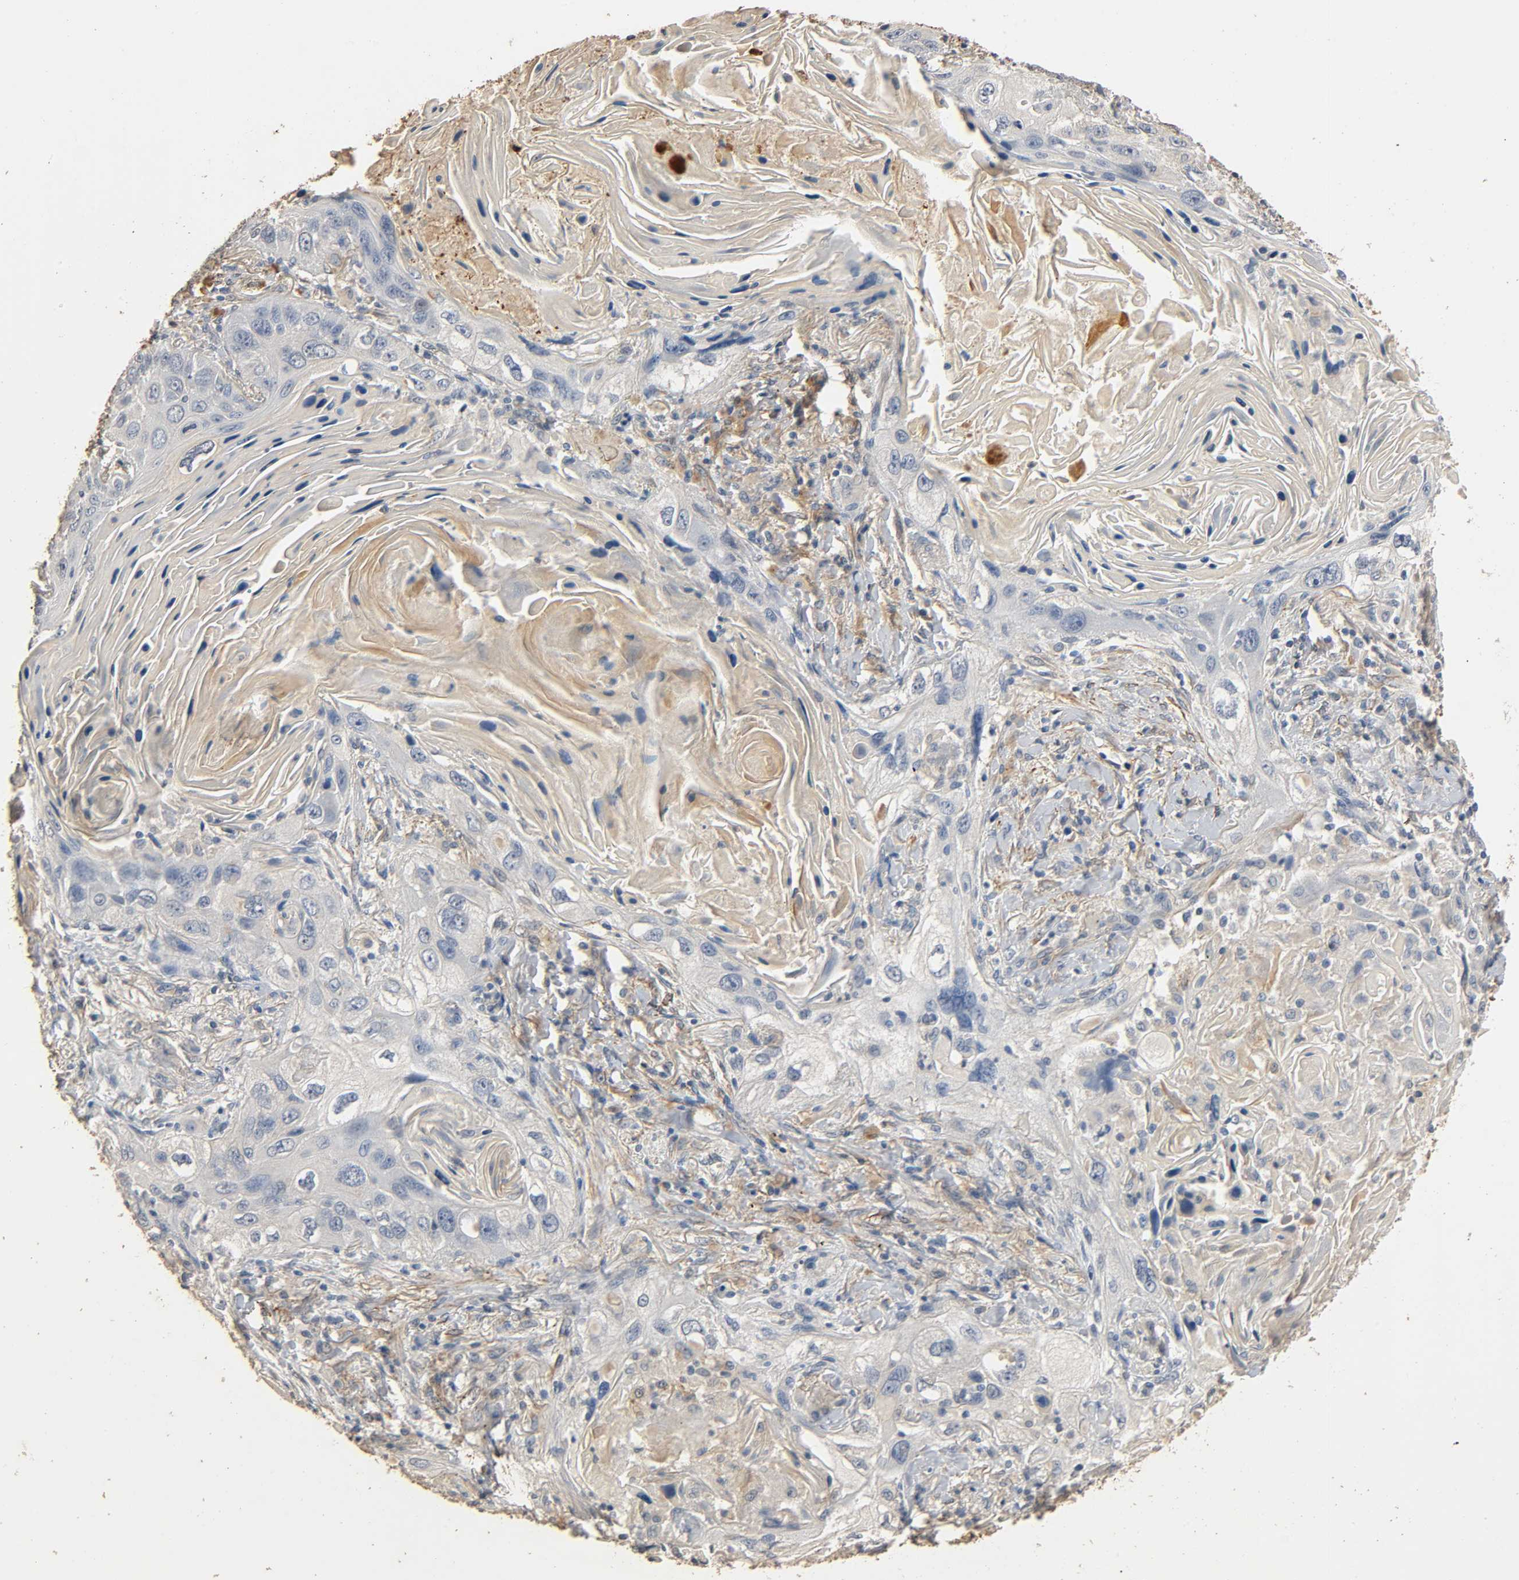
{"staining": {"intensity": "negative", "quantity": "none", "location": "none"}, "tissue": "lung cancer", "cell_type": "Tumor cells", "image_type": "cancer", "snomed": [{"axis": "morphology", "description": "Squamous cell carcinoma, NOS"}, {"axis": "topography", "description": "Lung"}], "caption": "Immunohistochemistry micrograph of neoplastic tissue: human lung squamous cell carcinoma stained with DAB (3,3'-diaminobenzidine) displays no significant protein staining in tumor cells. (Immunohistochemistry, brightfield microscopy, high magnification).", "gene": "GSTA3", "patient": {"sex": "female", "age": 67}}